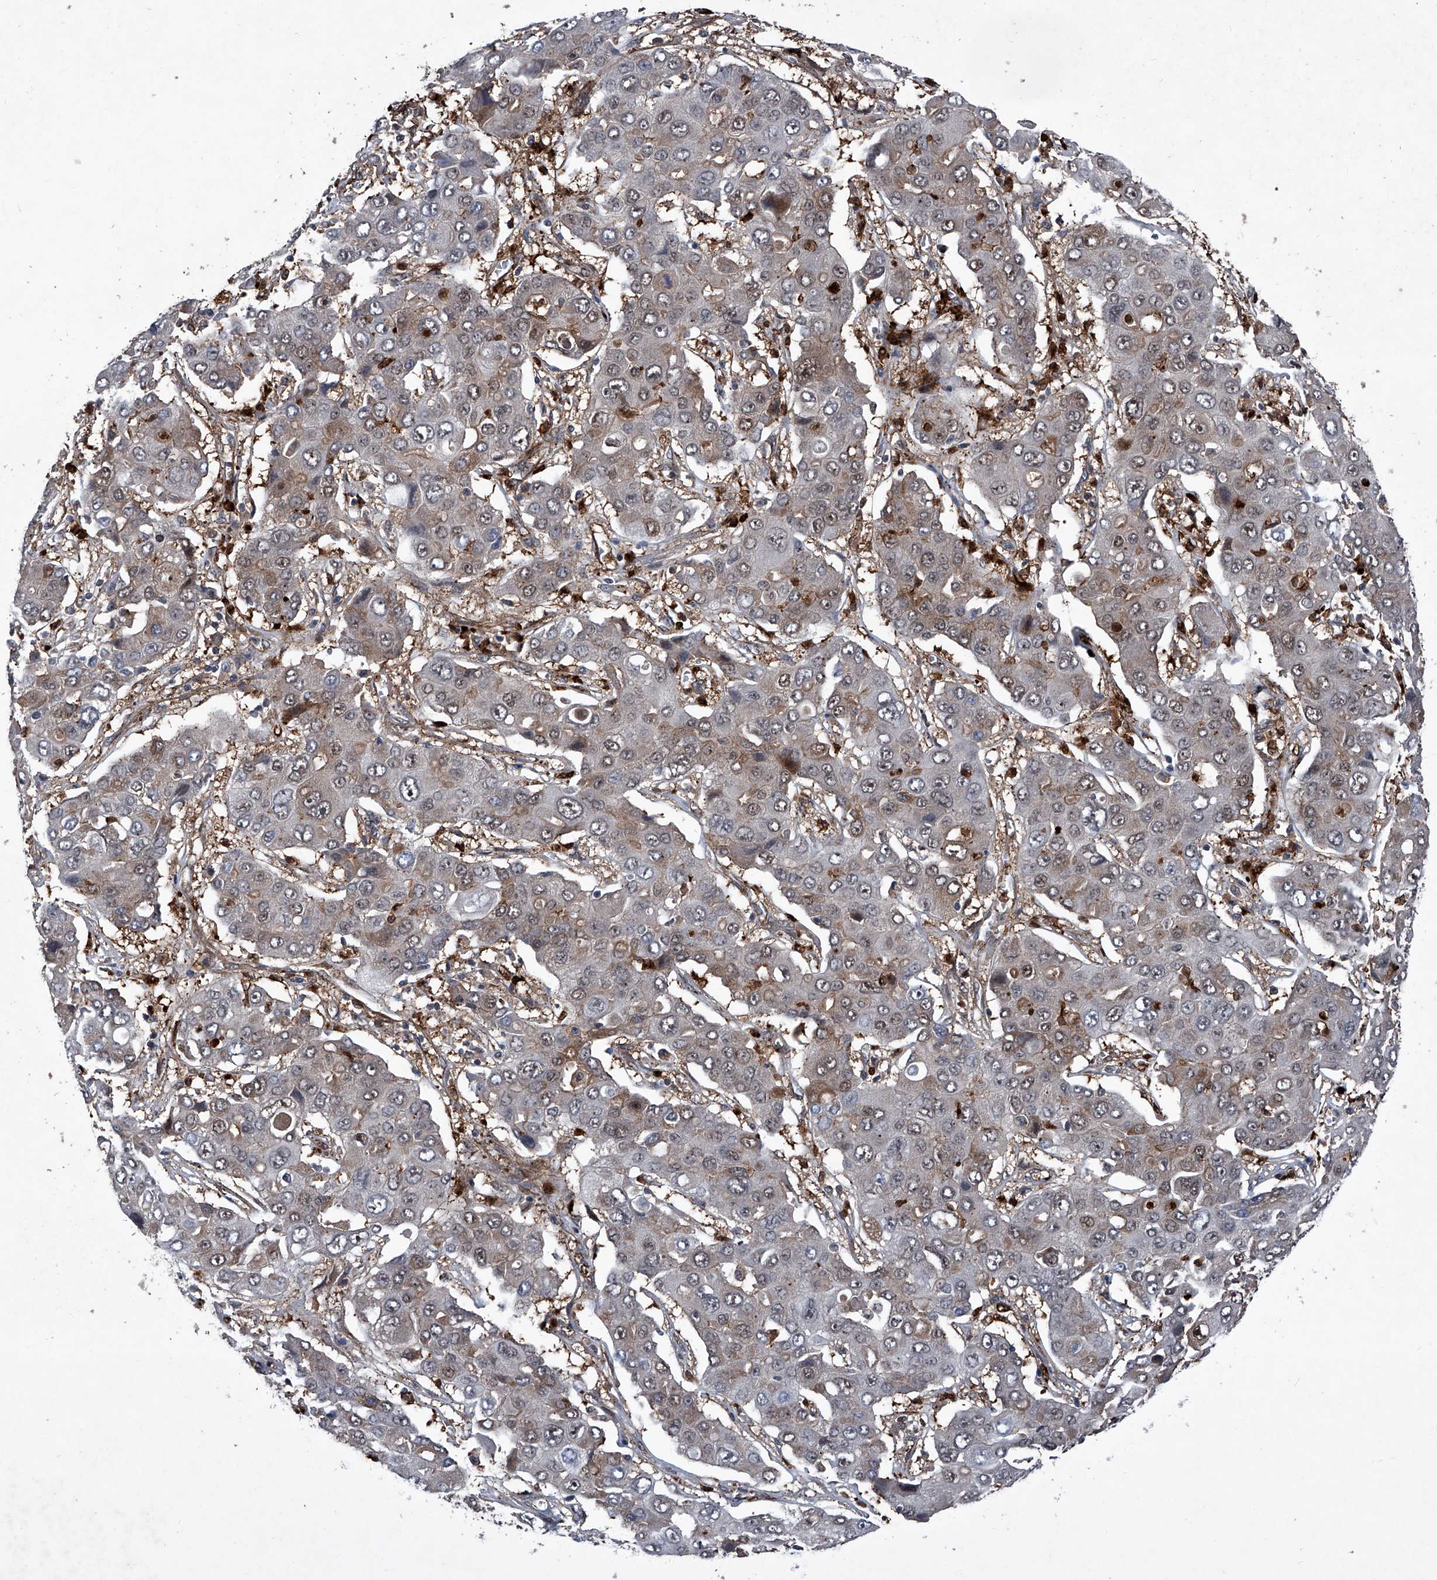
{"staining": {"intensity": "moderate", "quantity": "25%-75%", "location": "cytoplasmic/membranous,nuclear"}, "tissue": "liver cancer", "cell_type": "Tumor cells", "image_type": "cancer", "snomed": [{"axis": "morphology", "description": "Cholangiocarcinoma"}, {"axis": "topography", "description": "Liver"}], "caption": "Immunohistochemical staining of cholangiocarcinoma (liver) exhibits medium levels of moderate cytoplasmic/membranous and nuclear protein staining in approximately 25%-75% of tumor cells.", "gene": "MAPKAP1", "patient": {"sex": "male", "age": 67}}